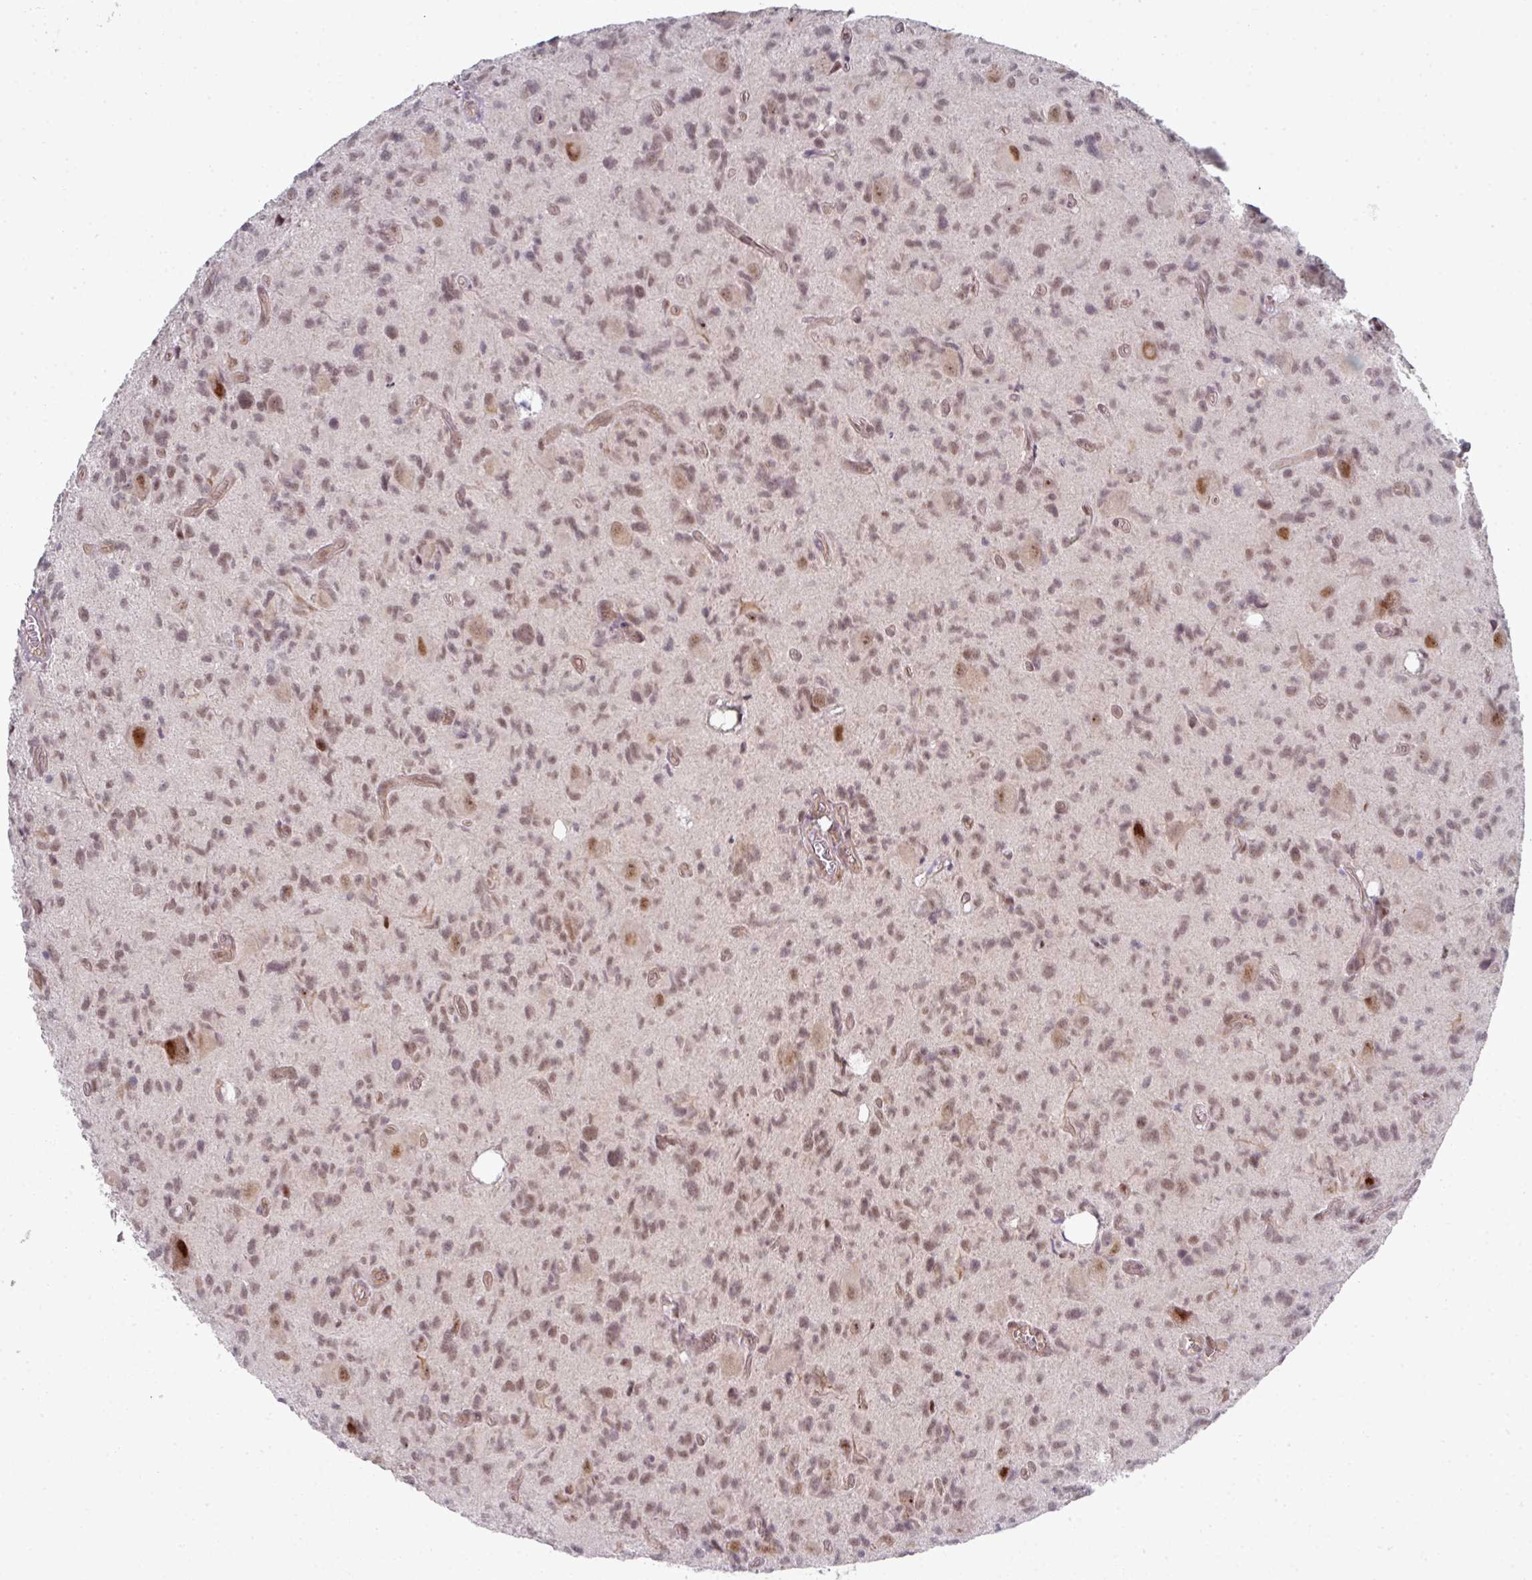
{"staining": {"intensity": "weak", "quantity": ">75%", "location": "nuclear"}, "tissue": "glioma", "cell_type": "Tumor cells", "image_type": "cancer", "snomed": [{"axis": "morphology", "description": "Glioma, malignant, High grade"}, {"axis": "topography", "description": "Brain"}], "caption": "Weak nuclear positivity for a protein is appreciated in about >75% of tumor cells of glioma using immunohistochemistry.", "gene": "TMCC1", "patient": {"sex": "male", "age": 76}}